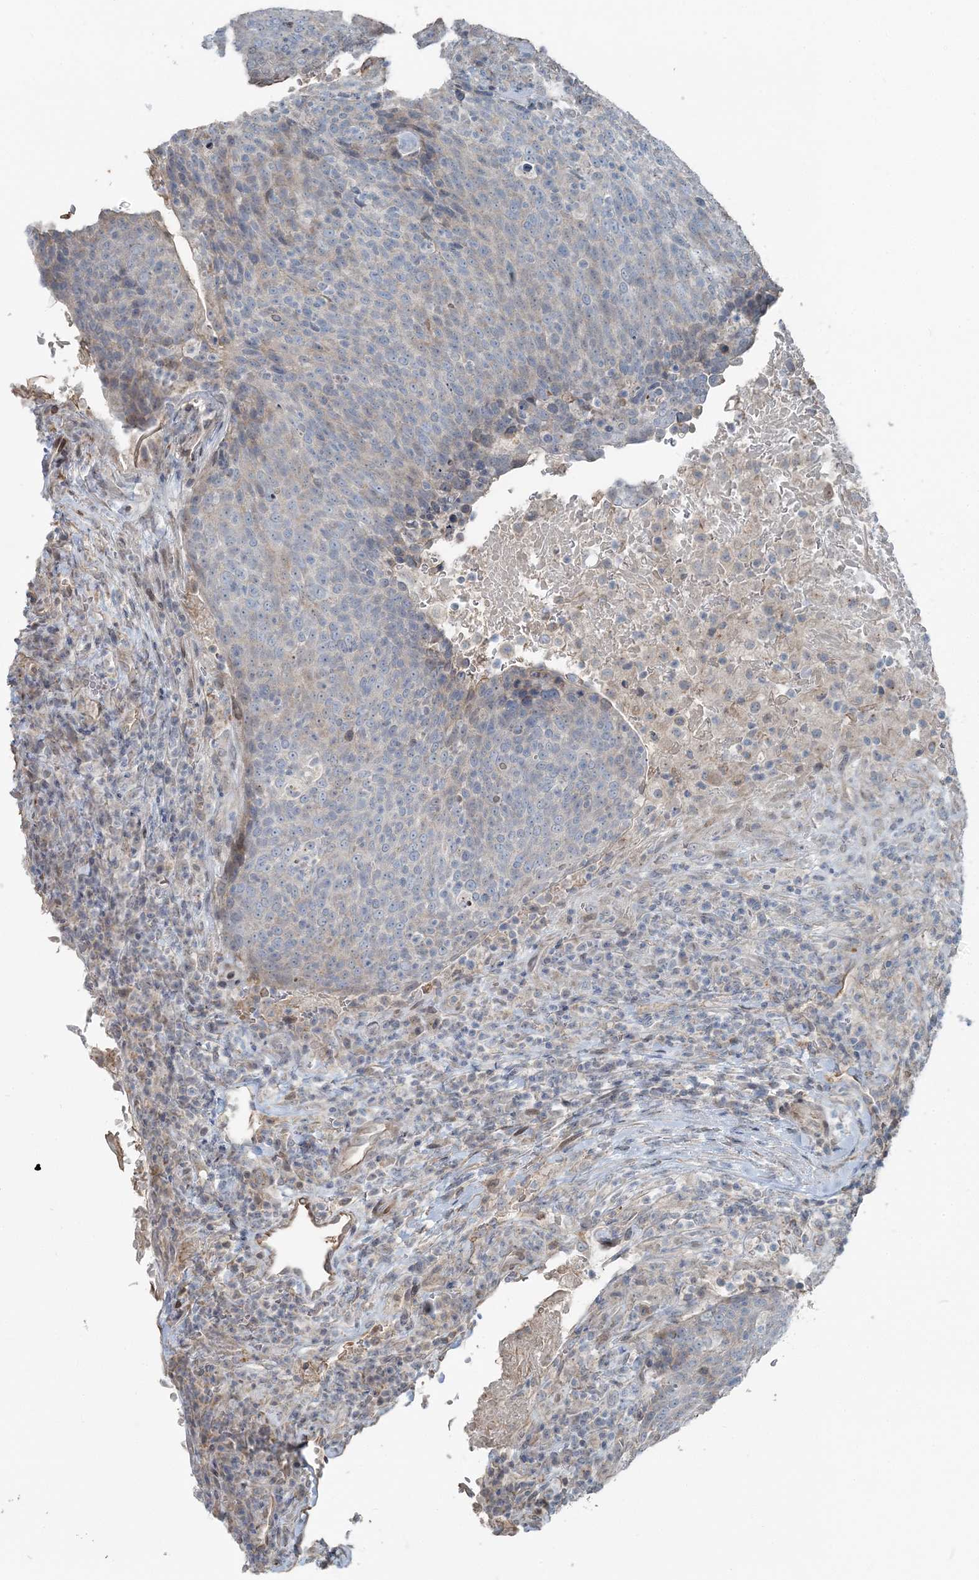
{"staining": {"intensity": "negative", "quantity": "none", "location": "none"}, "tissue": "head and neck cancer", "cell_type": "Tumor cells", "image_type": "cancer", "snomed": [{"axis": "morphology", "description": "Squamous cell carcinoma, NOS"}, {"axis": "morphology", "description": "Squamous cell carcinoma, metastatic, NOS"}, {"axis": "topography", "description": "Lymph node"}, {"axis": "topography", "description": "Head-Neck"}], "caption": "IHC image of human head and neck cancer stained for a protein (brown), which exhibits no positivity in tumor cells.", "gene": "FBXL17", "patient": {"sex": "male", "age": 62}}